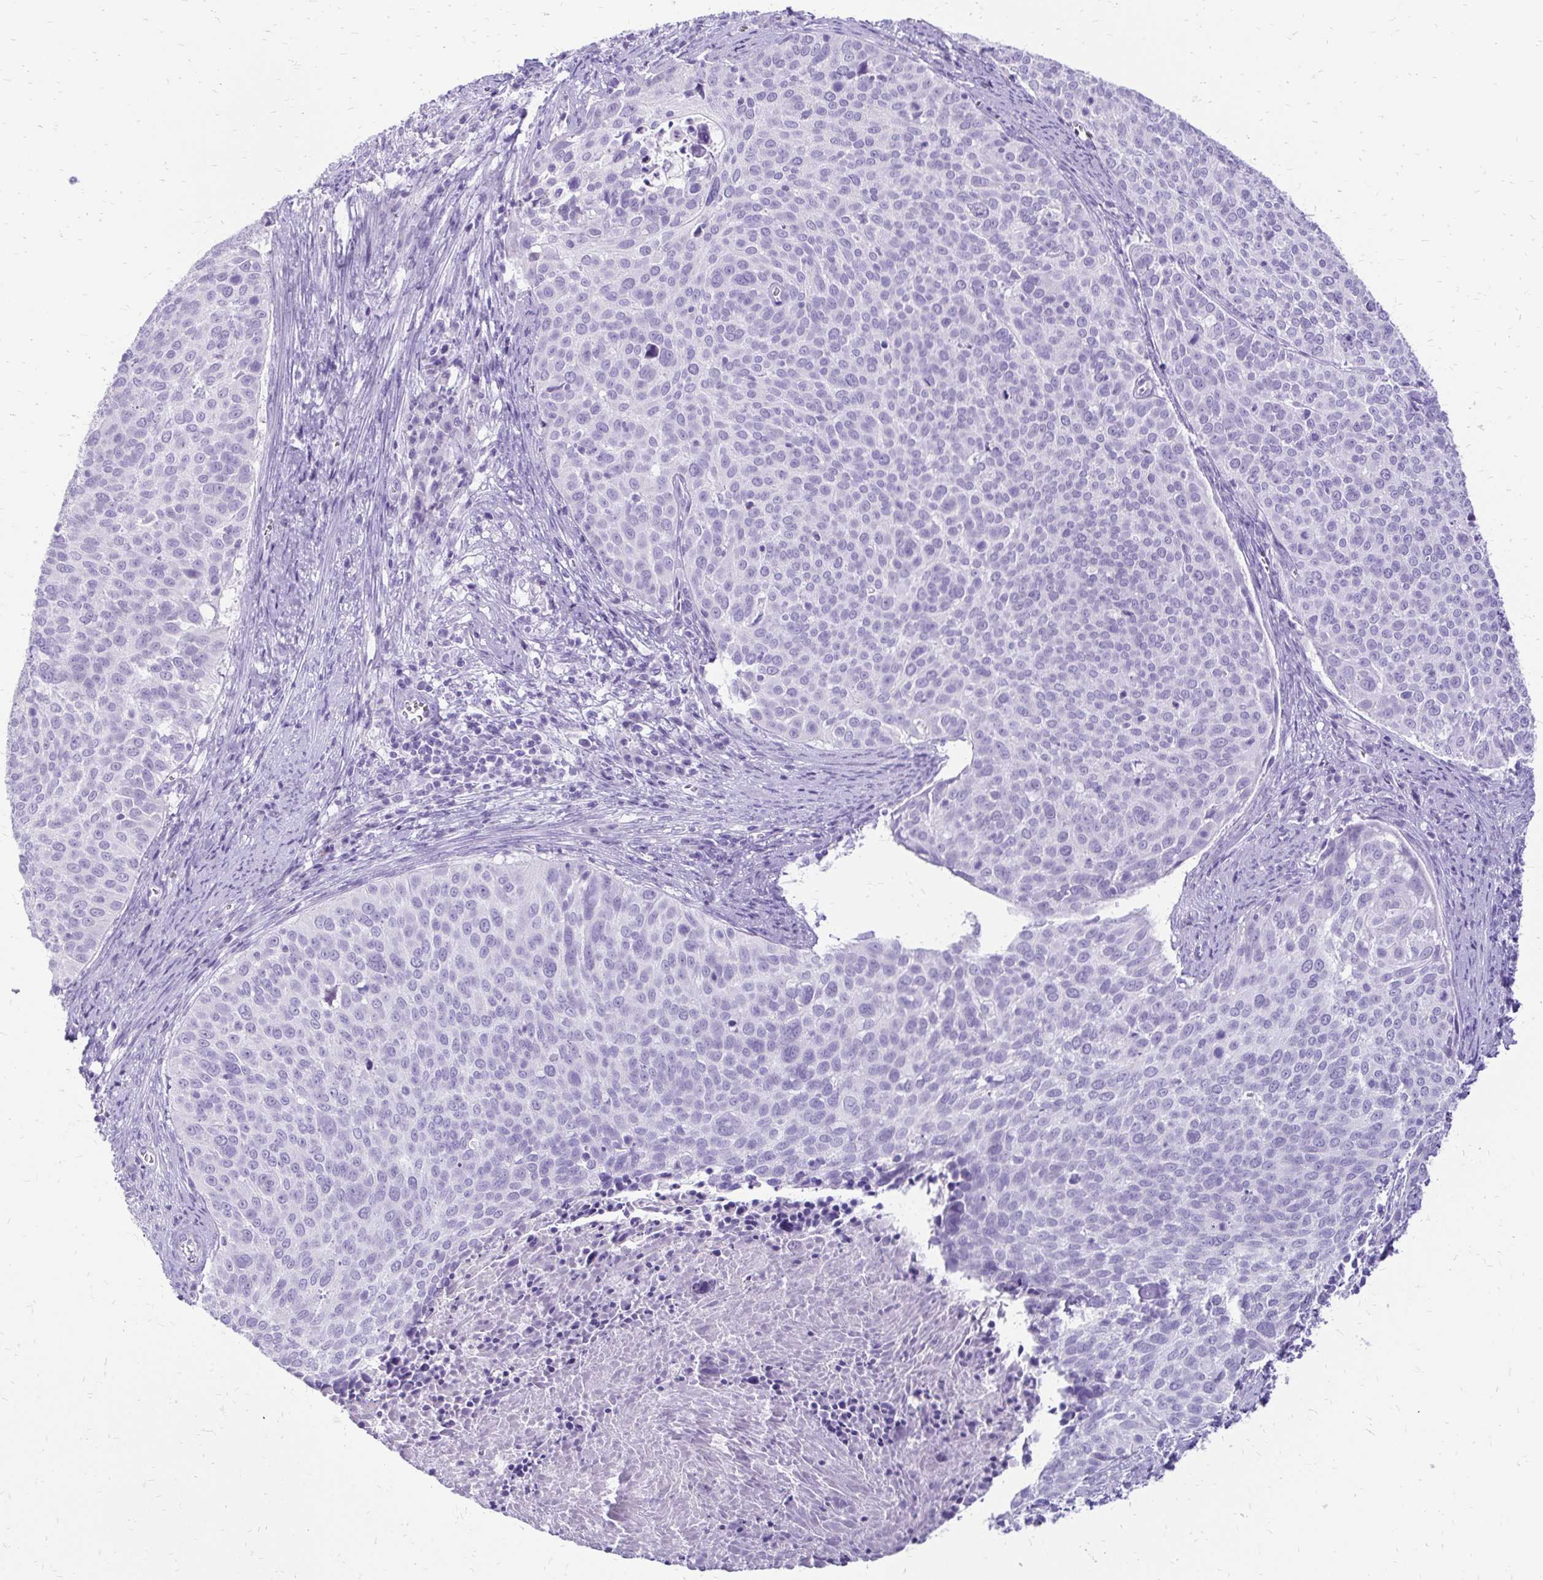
{"staining": {"intensity": "negative", "quantity": "none", "location": "none"}, "tissue": "cervical cancer", "cell_type": "Tumor cells", "image_type": "cancer", "snomed": [{"axis": "morphology", "description": "Squamous cell carcinoma, NOS"}, {"axis": "topography", "description": "Cervix"}], "caption": "Cervical squamous cell carcinoma was stained to show a protein in brown. There is no significant expression in tumor cells. The staining is performed using DAB (3,3'-diaminobenzidine) brown chromogen with nuclei counter-stained in using hematoxylin.", "gene": "SLC32A1", "patient": {"sex": "female", "age": 39}}